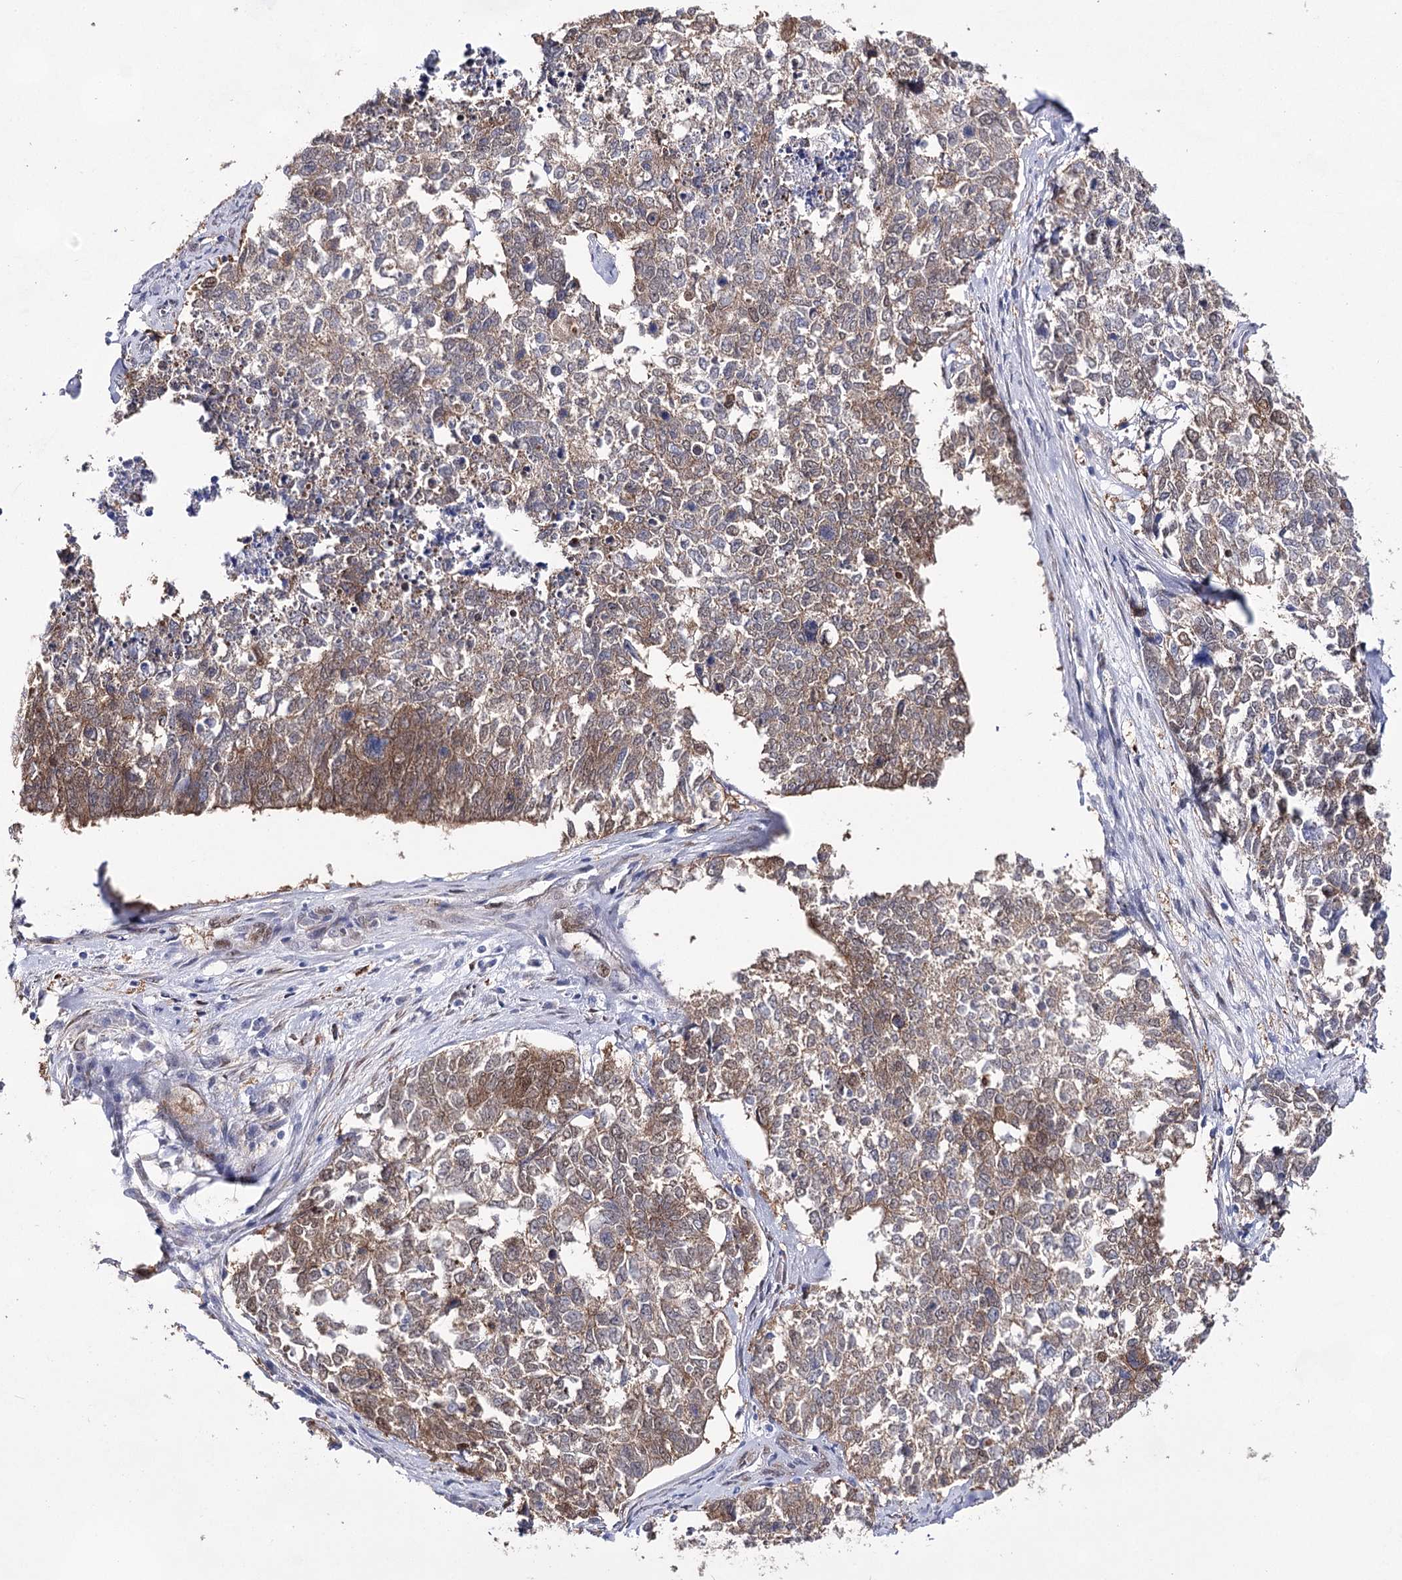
{"staining": {"intensity": "moderate", "quantity": "25%-75%", "location": "cytoplasmic/membranous"}, "tissue": "cervical cancer", "cell_type": "Tumor cells", "image_type": "cancer", "snomed": [{"axis": "morphology", "description": "Squamous cell carcinoma, NOS"}, {"axis": "topography", "description": "Cervix"}], "caption": "Cervical cancer (squamous cell carcinoma) stained with a protein marker exhibits moderate staining in tumor cells.", "gene": "UGDH", "patient": {"sex": "female", "age": 63}}